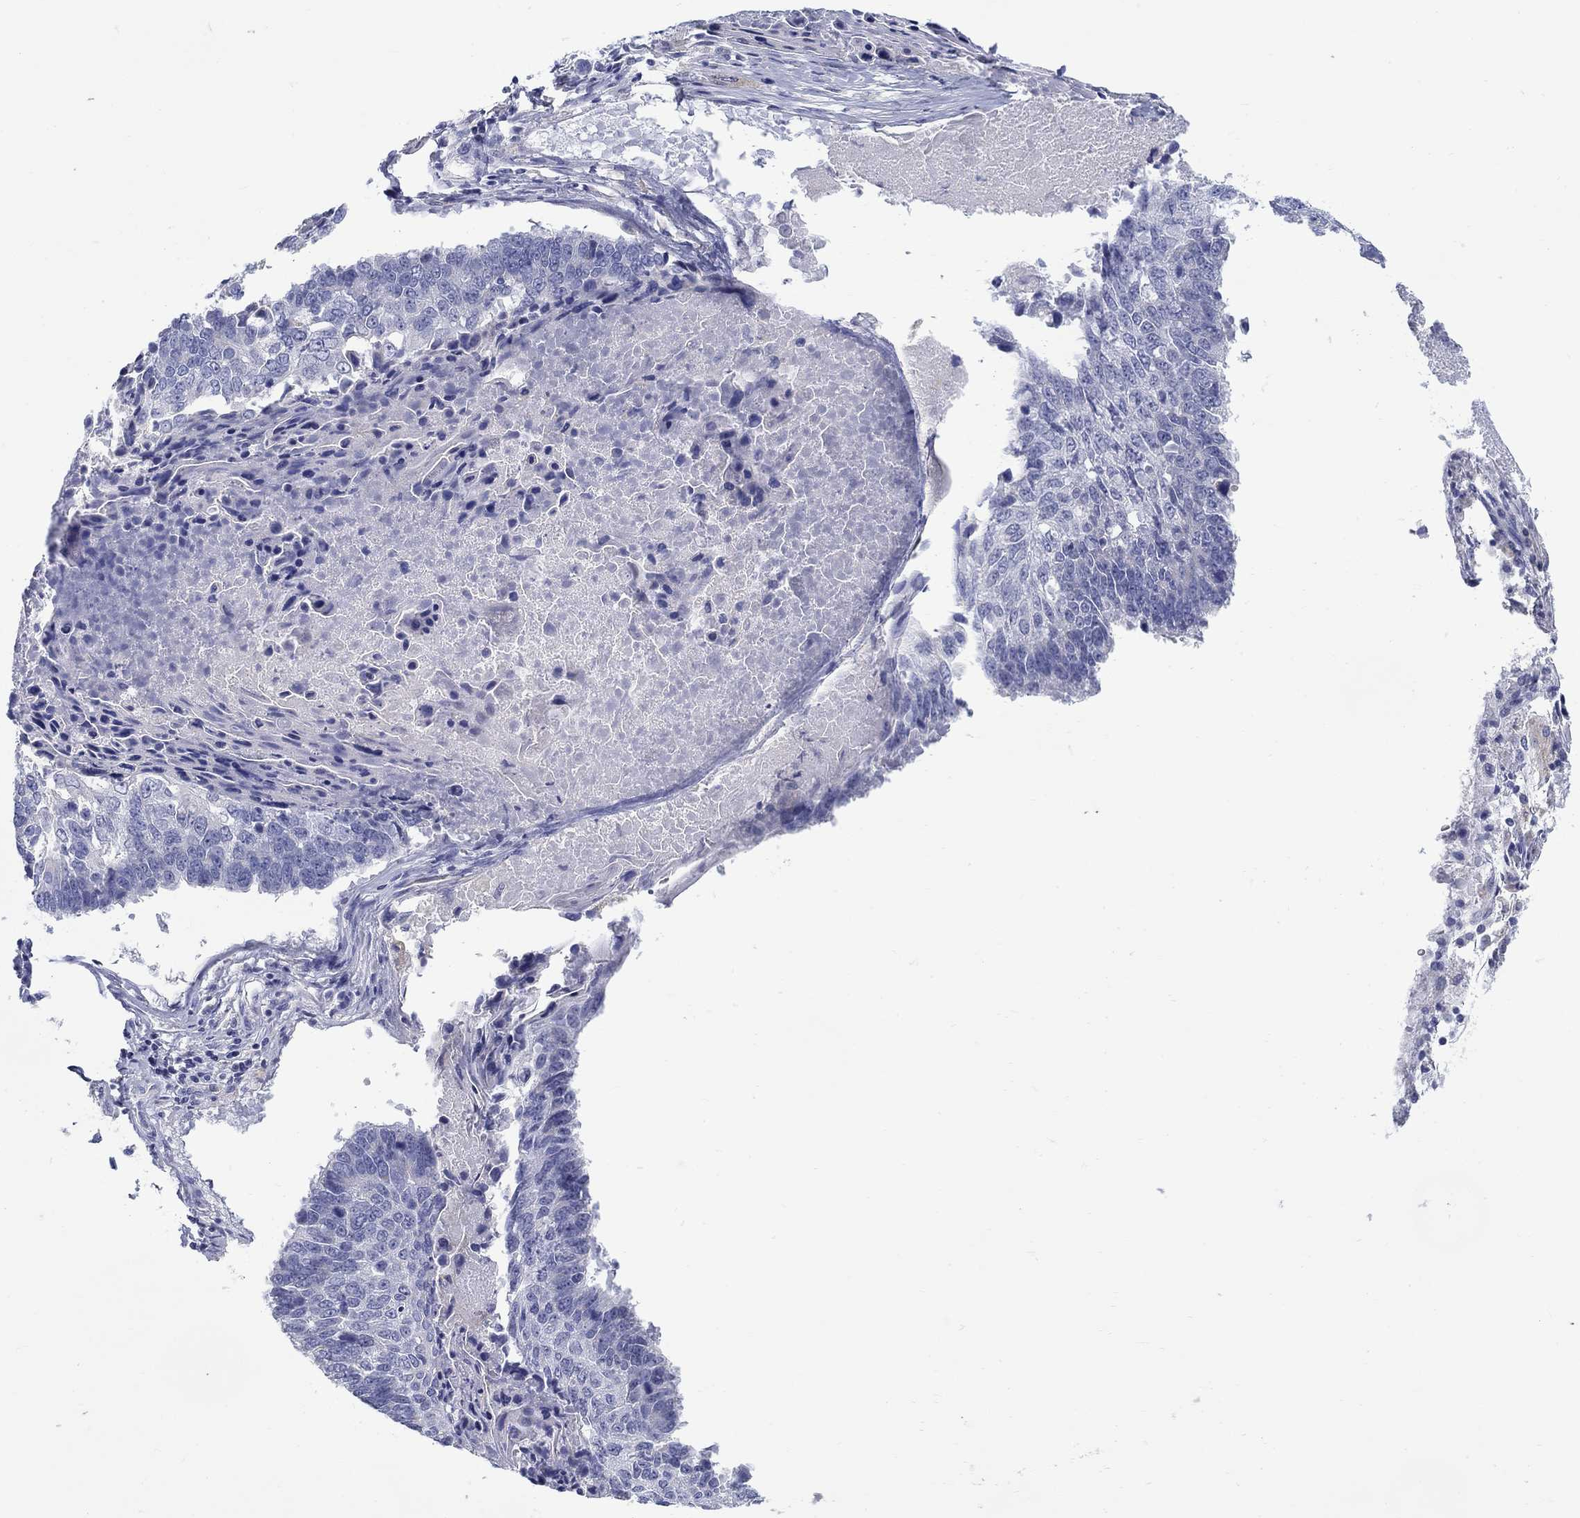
{"staining": {"intensity": "negative", "quantity": "none", "location": "none"}, "tissue": "lung cancer", "cell_type": "Tumor cells", "image_type": "cancer", "snomed": [{"axis": "morphology", "description": "Squamous cell carcinoma, NOS"}, {"axis": "topography", "description": "Lung"}], "caption": "This is a image of immunohistochemistry (IHC) staining of squamous cell carcinoma (lung), which shows no positivity in tumor cells.", "gene": "ABCA4", "patient": {"sex": "male", "age": 73}}